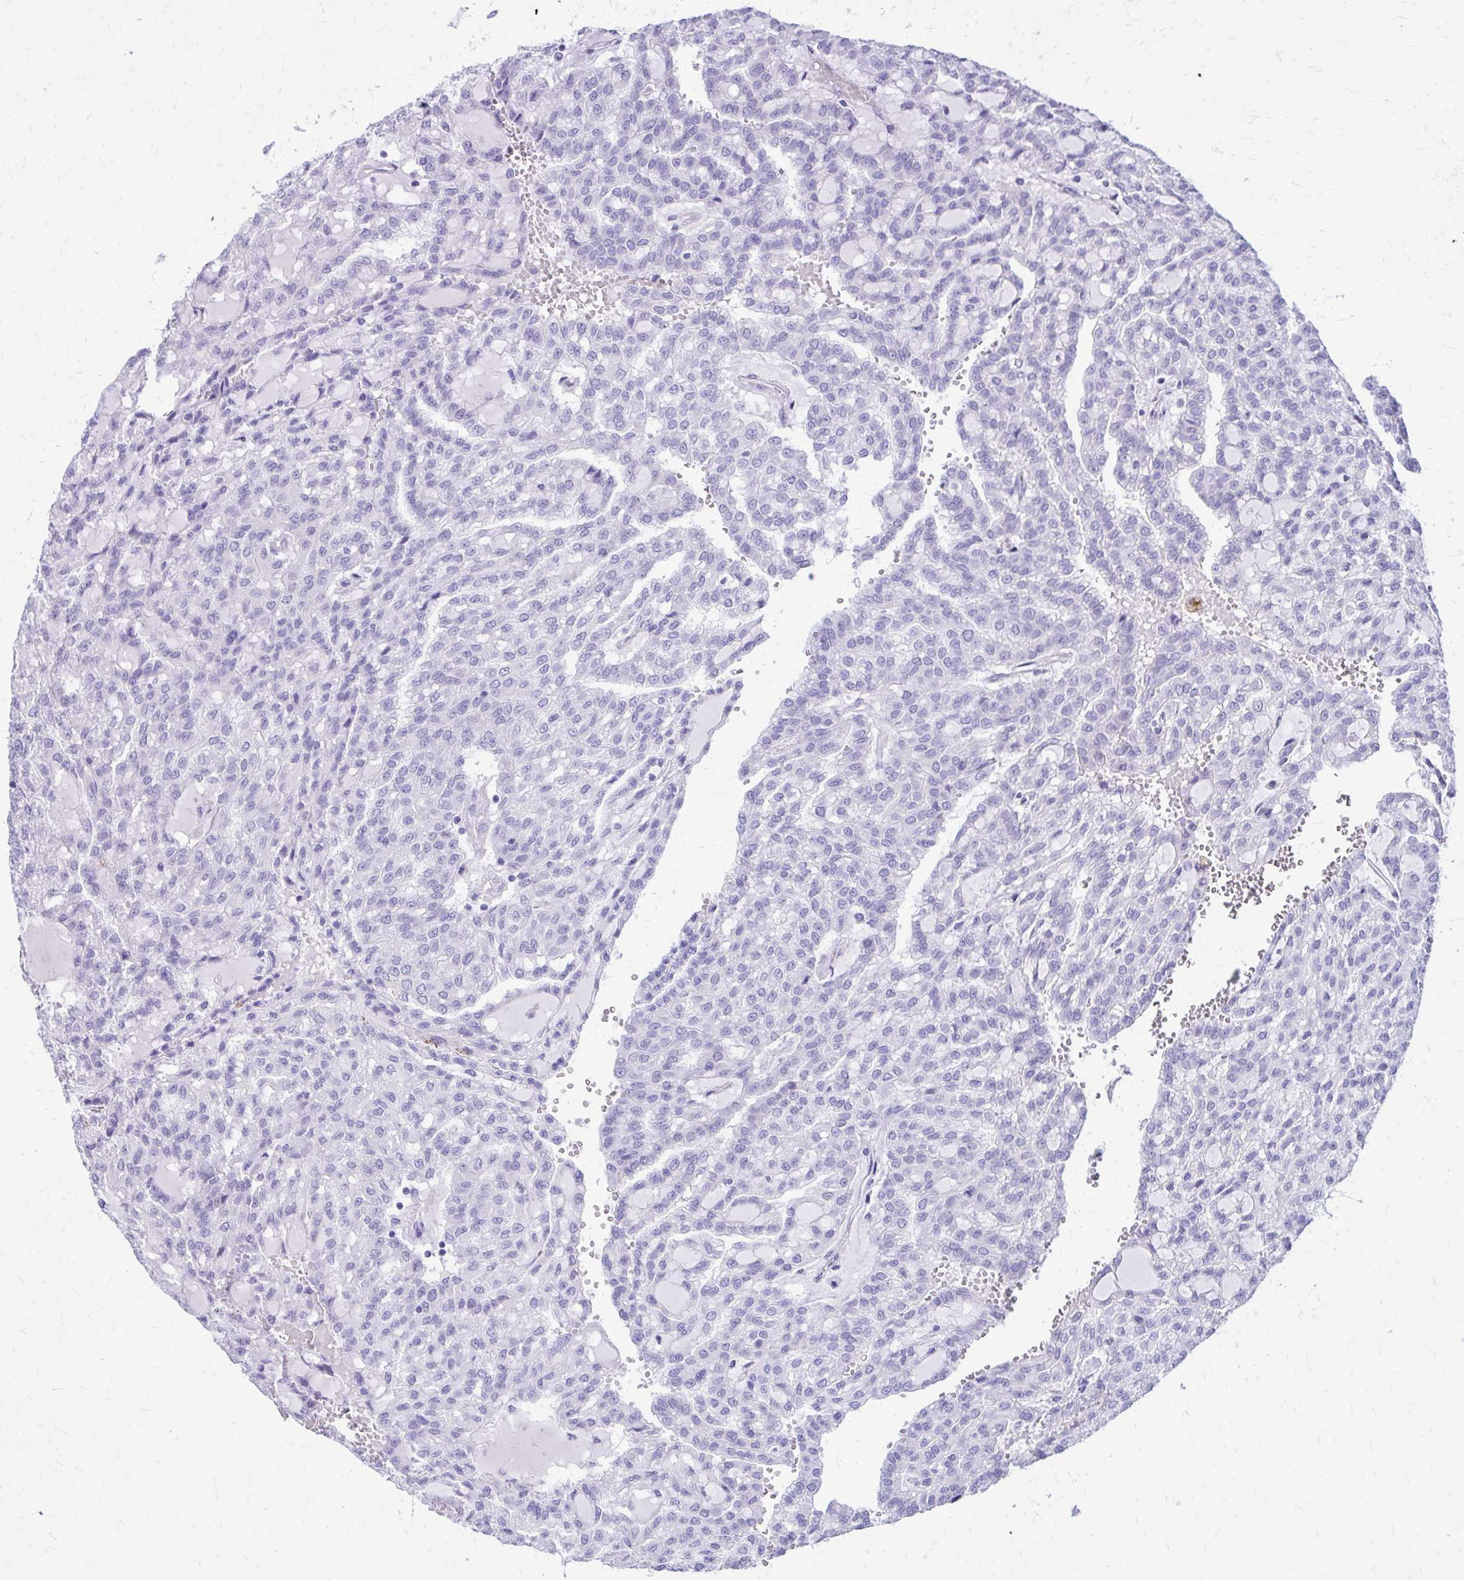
{"staining": {"intensity": "negative", "quantity": "none", "location": "none"}, "tissue": "renal cancer", "cell_type": "Tumor cells", "image_type": "cancer", "snomed": [{"axis": "morphology", "description": "Adenocarcinoma, NOS"}, {"axis": "topography", "description": "Kidney"}], "caption": "The IHC image has no significant expression in tumor cells of renal cancer (adenocarcinoma) tissue.", "gene": "SATL1", "patient": {"sex": "male", "age": 63}}